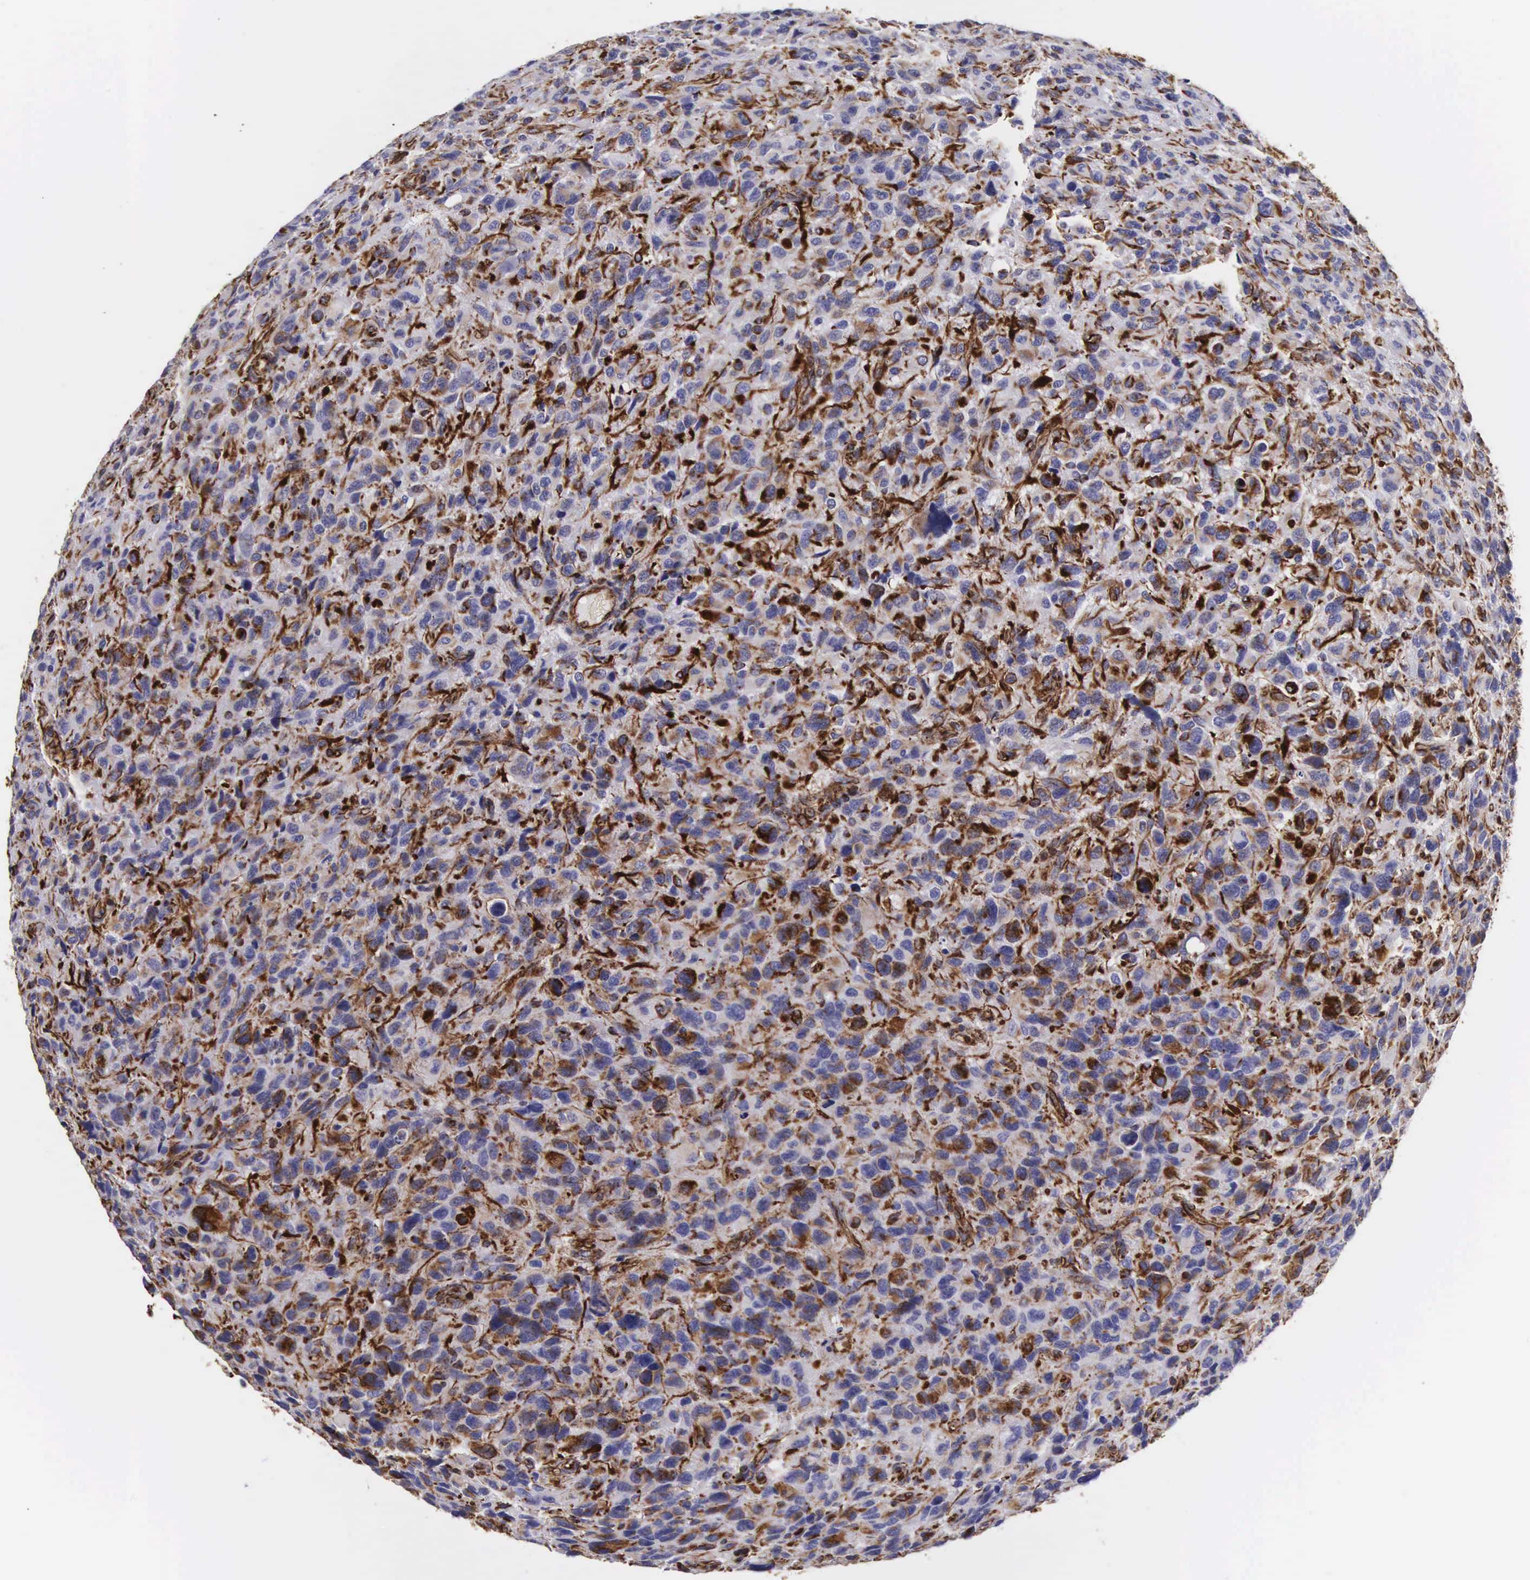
{"staining": {"intensity": "strong", "quantity": "<25%", "location": "cytoplasmic/membranous"}, "tissue": "glioma", "cell_type": "Tumor cells", "image_type": "cancer", "snomed": [{"axis": "morphology", "description": "Glioma, malignant, High grade"}, {"axis": "topography", "description": "Brain"}], "caption": "High-power microscopy captured an immunohistochemistry (IHC) image of glioma, revealing strong cytoplasmic/membranous expression in about <25% of tumor cells.", "gene": "VIM", "patient": {"sex": "female", "age": 60}}